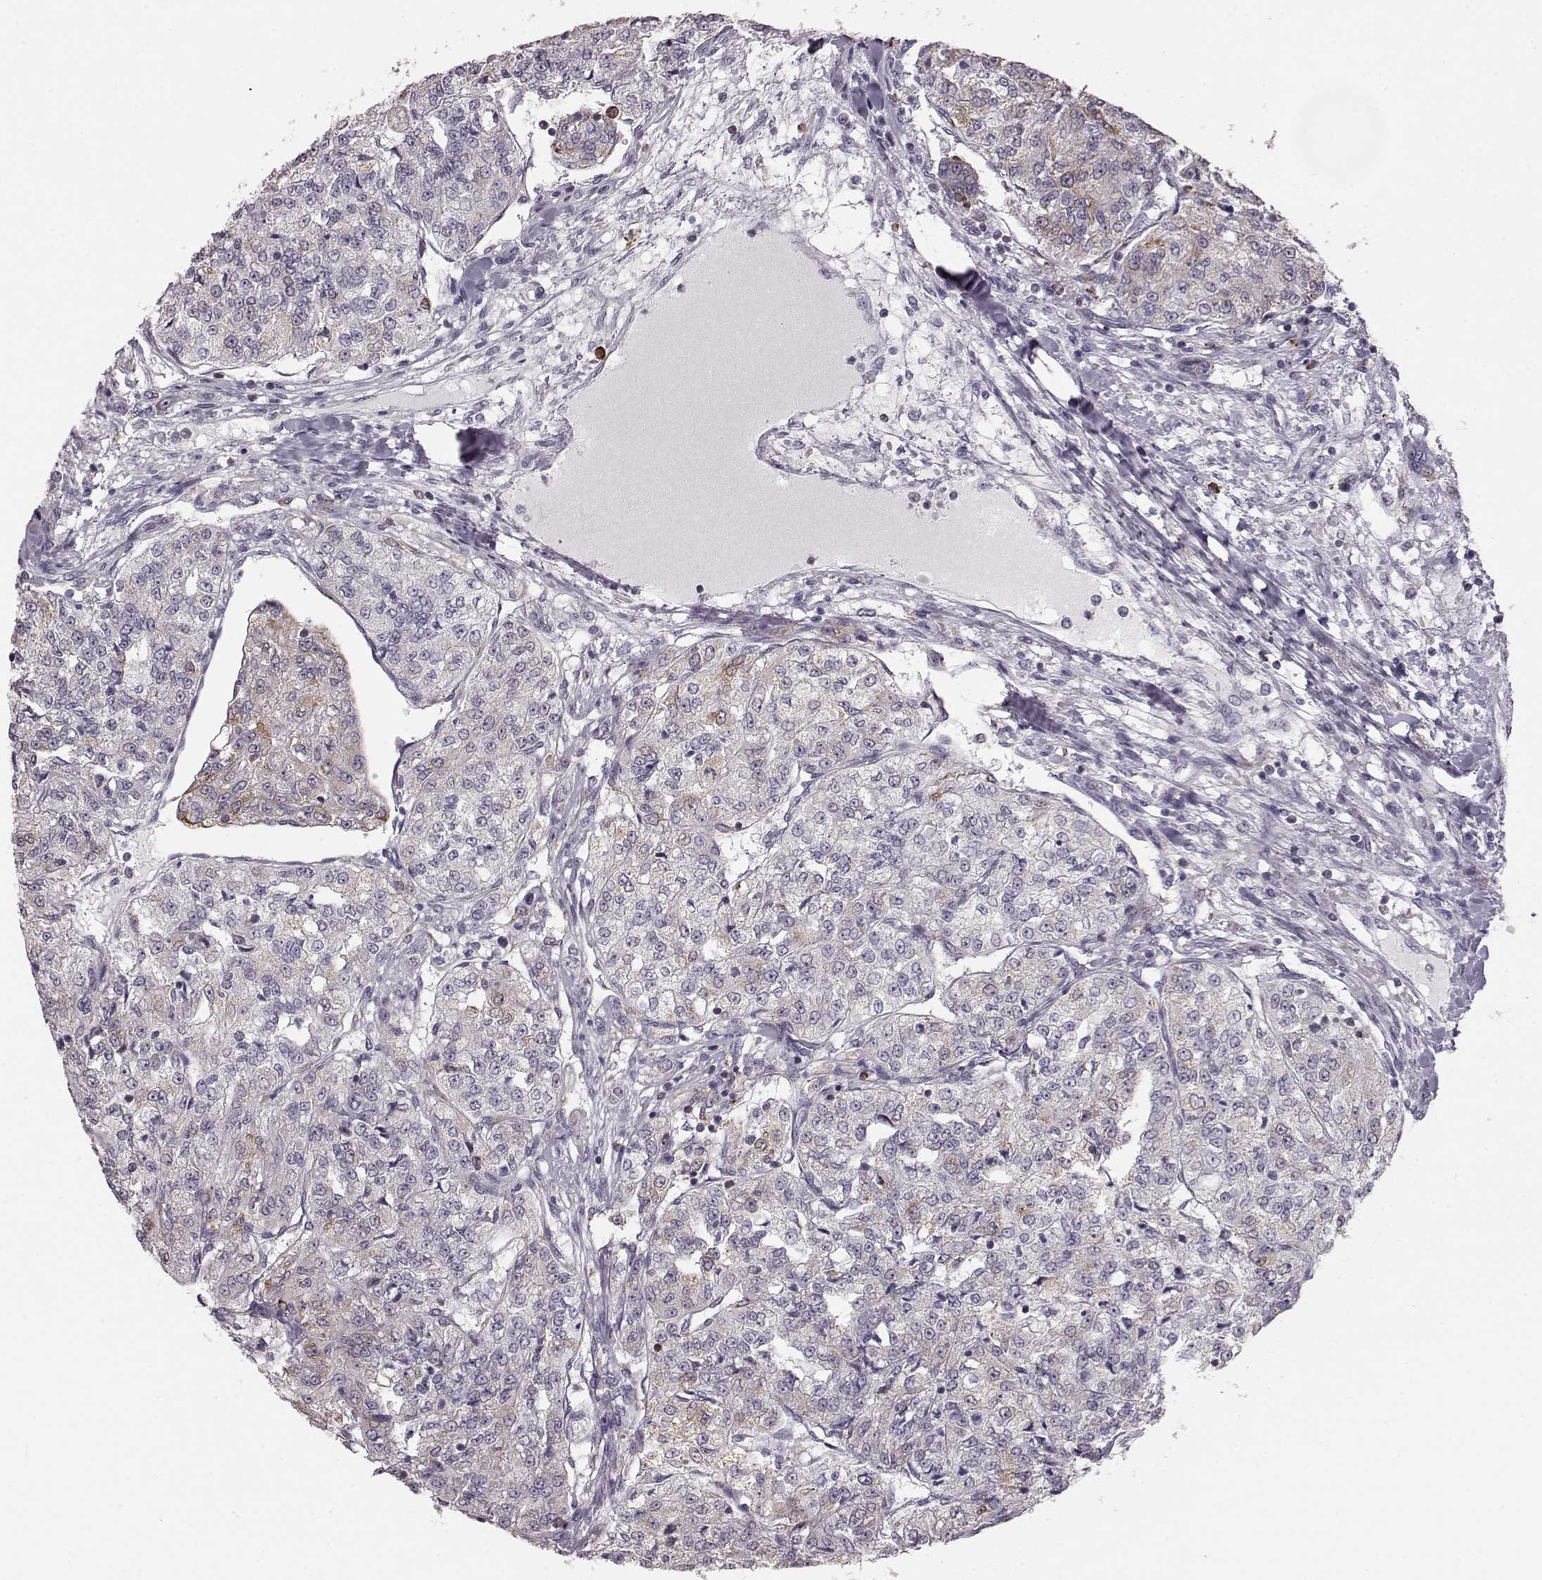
{"staining": {"intensity": "weak", "quantity": "<25%", "location": "cytoplasmic/membranous"}, "tissue": "renal cancer", "cell_type": "Tumor cells", "image_type": "cancer", "snomed": [{"axis": "morphology", "description": "Adenocarcinoma, NOS"}, {"axis": "topography", "description": "Kidney"}], "caption": "A high-resolution micrograph shows IHC staining of renal cancer, which displays no significant positivity in tumor cells.", "gene": "ELOVL5", "patient": {"sex": "female", "age": 63}}